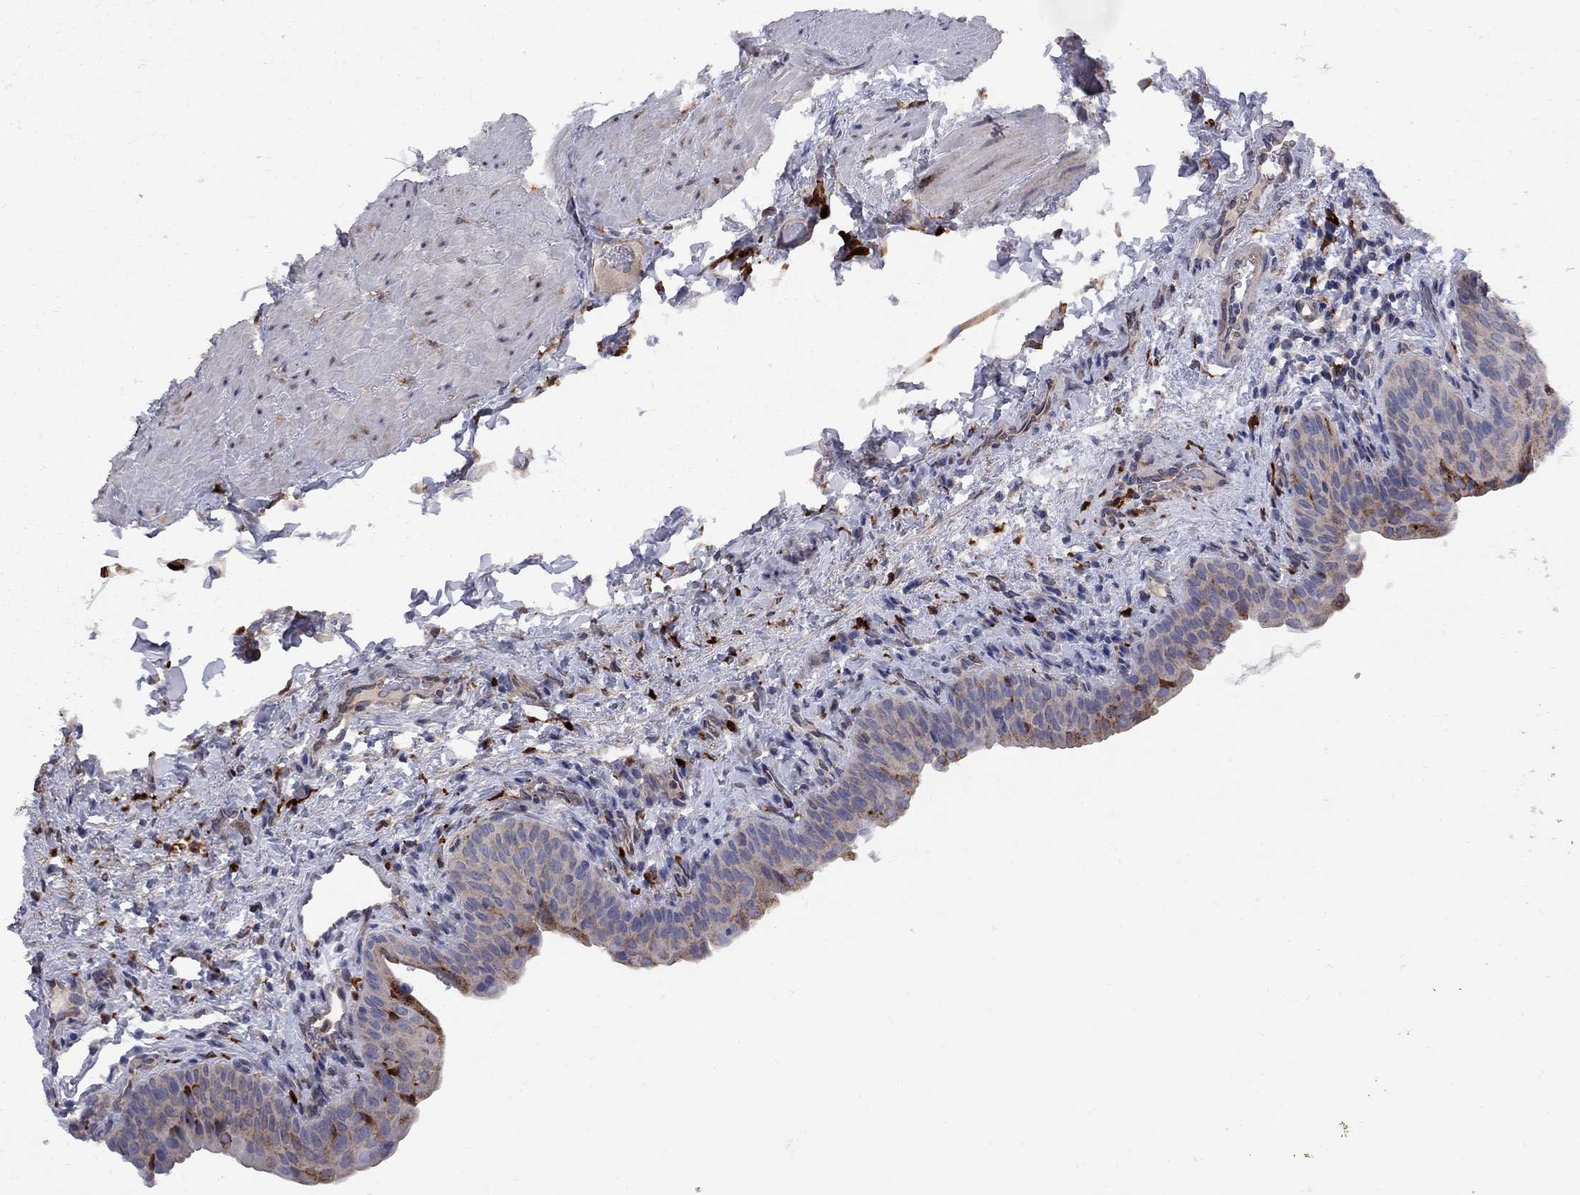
{"staining": {"intensity": "moderate", "quantity": "<25%", "location": "cytoplasmic/membranous"}, "tissue": "urinary bladder", "cell_type": "Urothelial cells", "image_type": "normal", "snomed": [{"axis": "morphology", "description": "Normal tissue, NOS"}, {"axis": "topography", "description": "Urinary bladder"}], "caption": "Moderate cytoplasmic/membranous expression is identified in approximately <25% of urothelial cells in normal urinary bladder.", "gene": "MTHFR", "patient": {"sex": "male", "age": 66}}